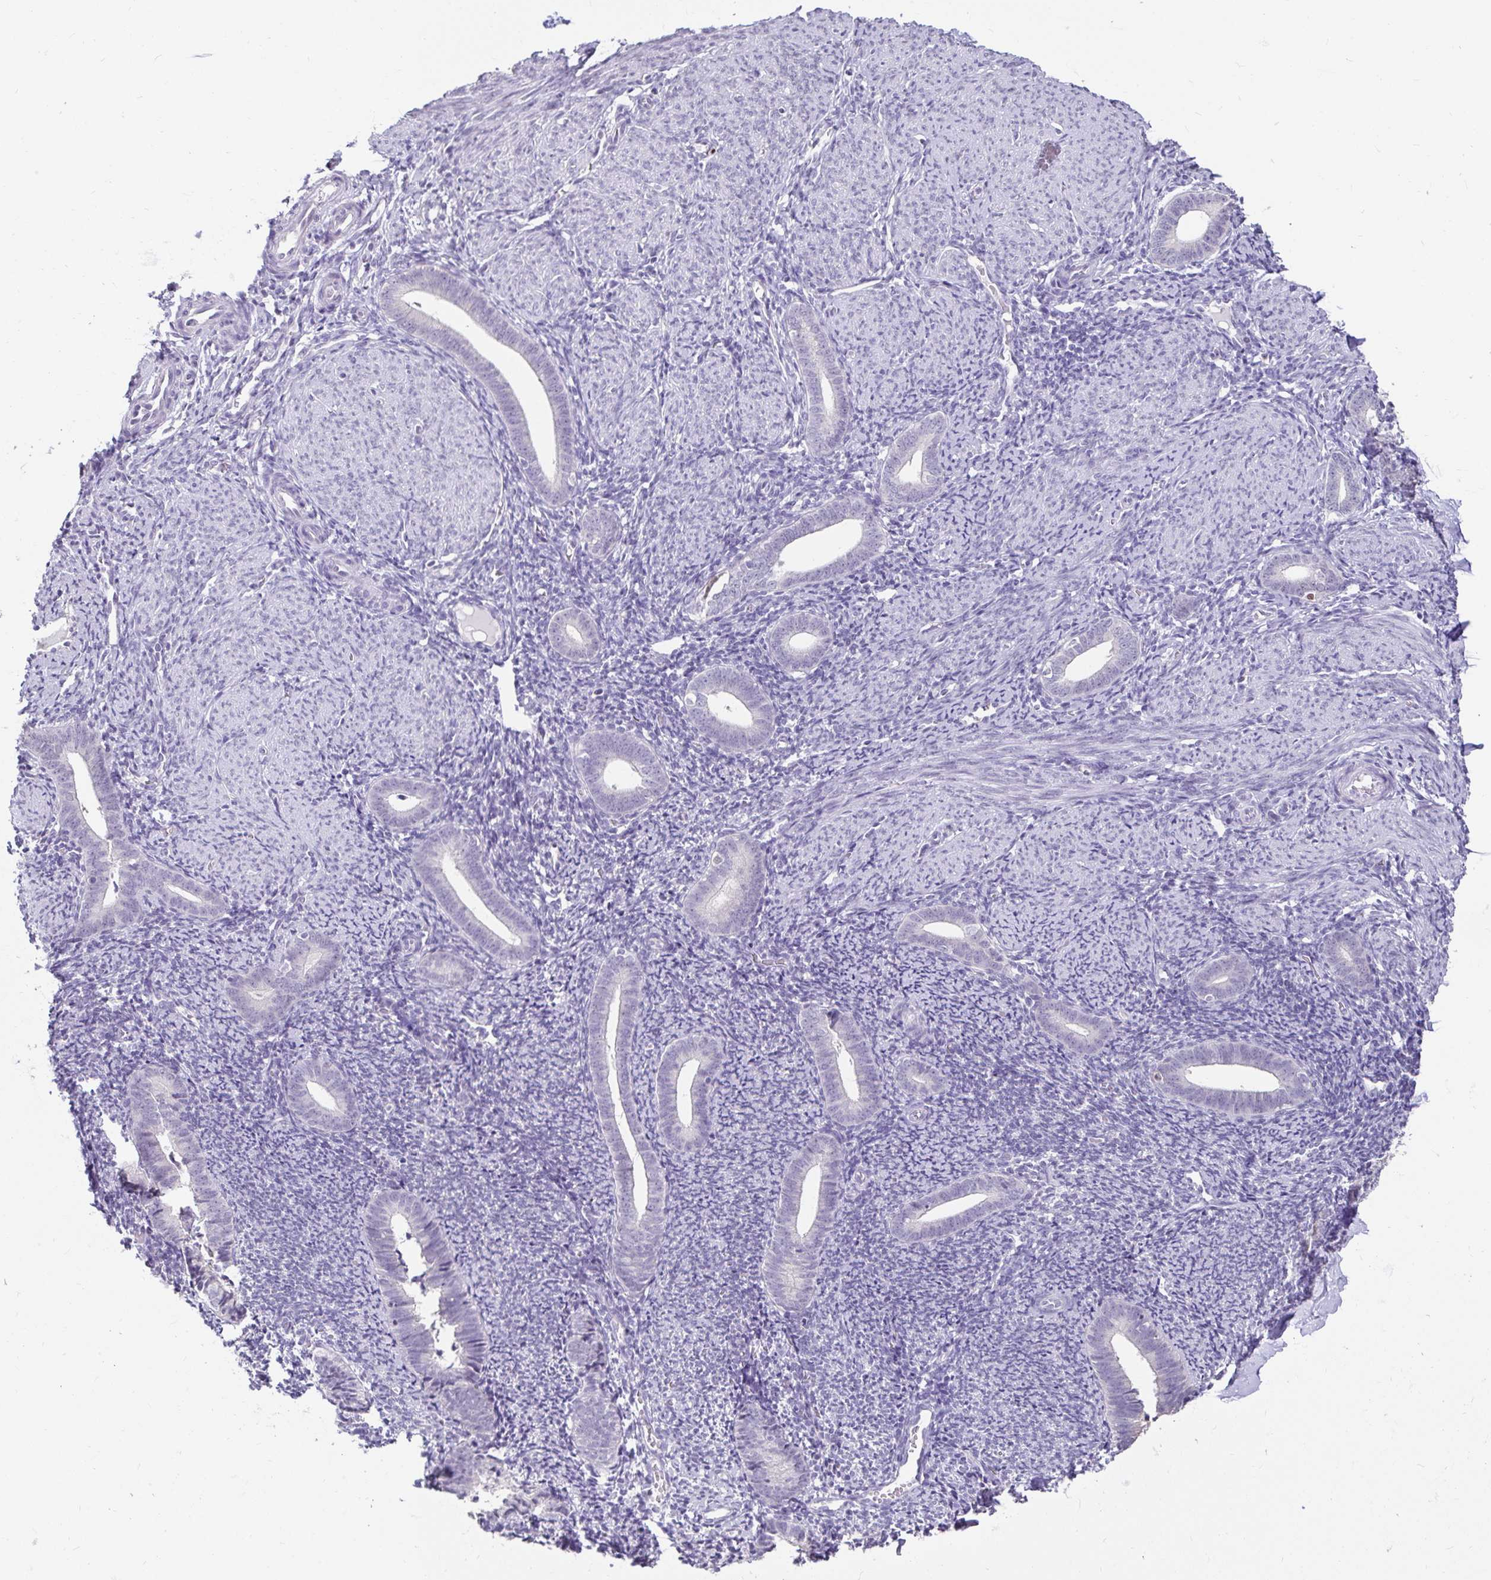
{"staining": {"intensity": "weak", "quantity": "<25%", "location": "nuclear"}, "tissue": "endometrium", "cell_type": "Cells in endometrial stroma", "image_type": "normal", "snomed": [{"axis": "morphology", "description": "Normal tissue, NOS"}, {"axis": "topography", "description": "Endometrium"}], "caption": "There is no significant expression in cells in endometrial stroma of endometrium. (Stains: DAB (3,3'-diaminobenzidine) immunohistochemistry with hematoxylin counter stain, Microscopy: brightfield microscopy at high magnification).", "gene": "ANLN", "patient": {"sex": "female", "age": 39}}